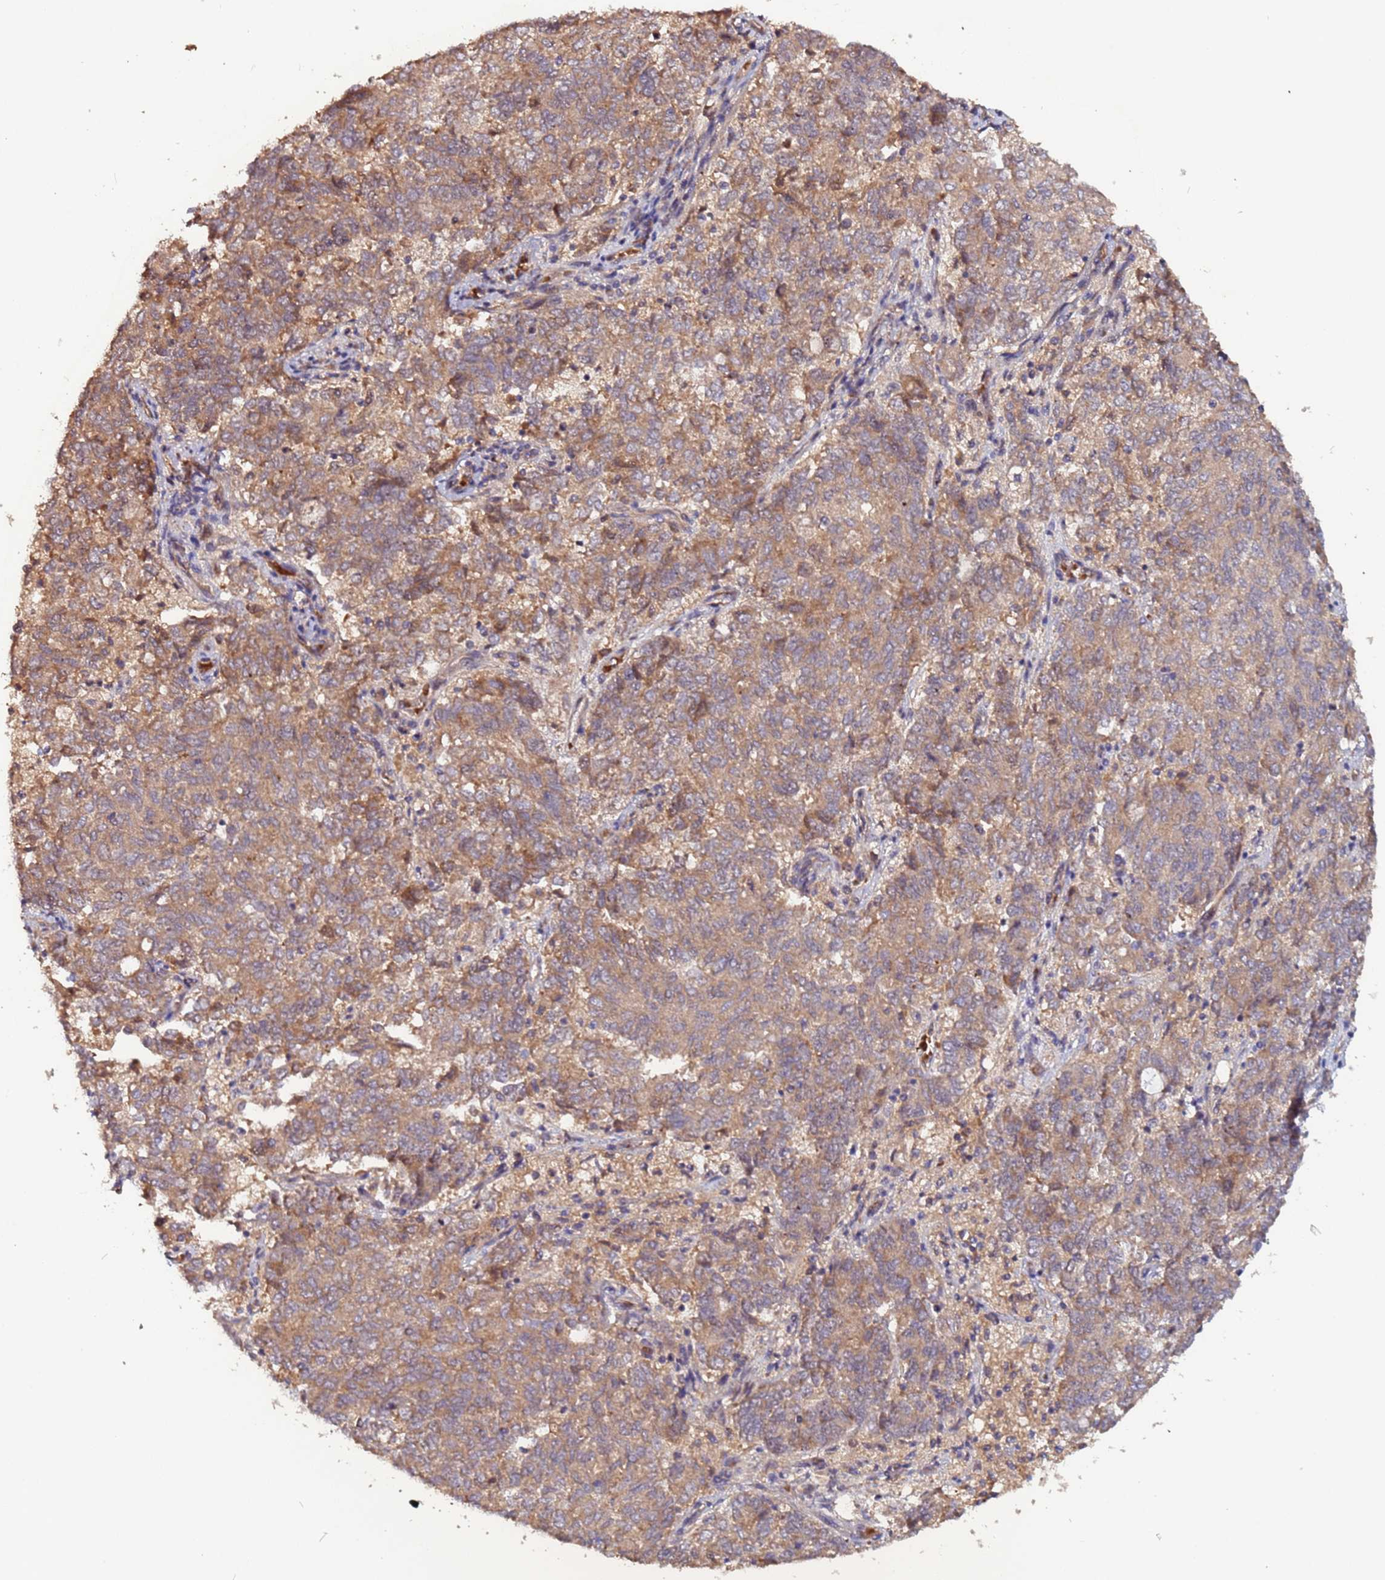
{"staining": {"intensity": "moderate", "quantity": ">75%", "location": "cytoplasmic/membranous"}, "tissue": "endometrial cancer", "cell_type": "Tumor cells", "image_type": "cancer", "snomed": [{"axis": "morphology", "description": "Adenocarcinoma, NOS"}, {"axis": "topography", "description": "Endometrium"}], "caption": "An immunohistochemistry (IHC) histopathology image of neoplastic tissue is shown. Protein staining in brown highlights moderate cytoplasmic/membranous positivity in endometrial cancer (adenocarcinoma) within tumor cells. The staining is performed using DAB brown chromogen to label protein expression. The nuclei are counter-stained blue using hematoxylin.", "gene": "OSER1", "patient": {"sex": "female", "age": 80}}